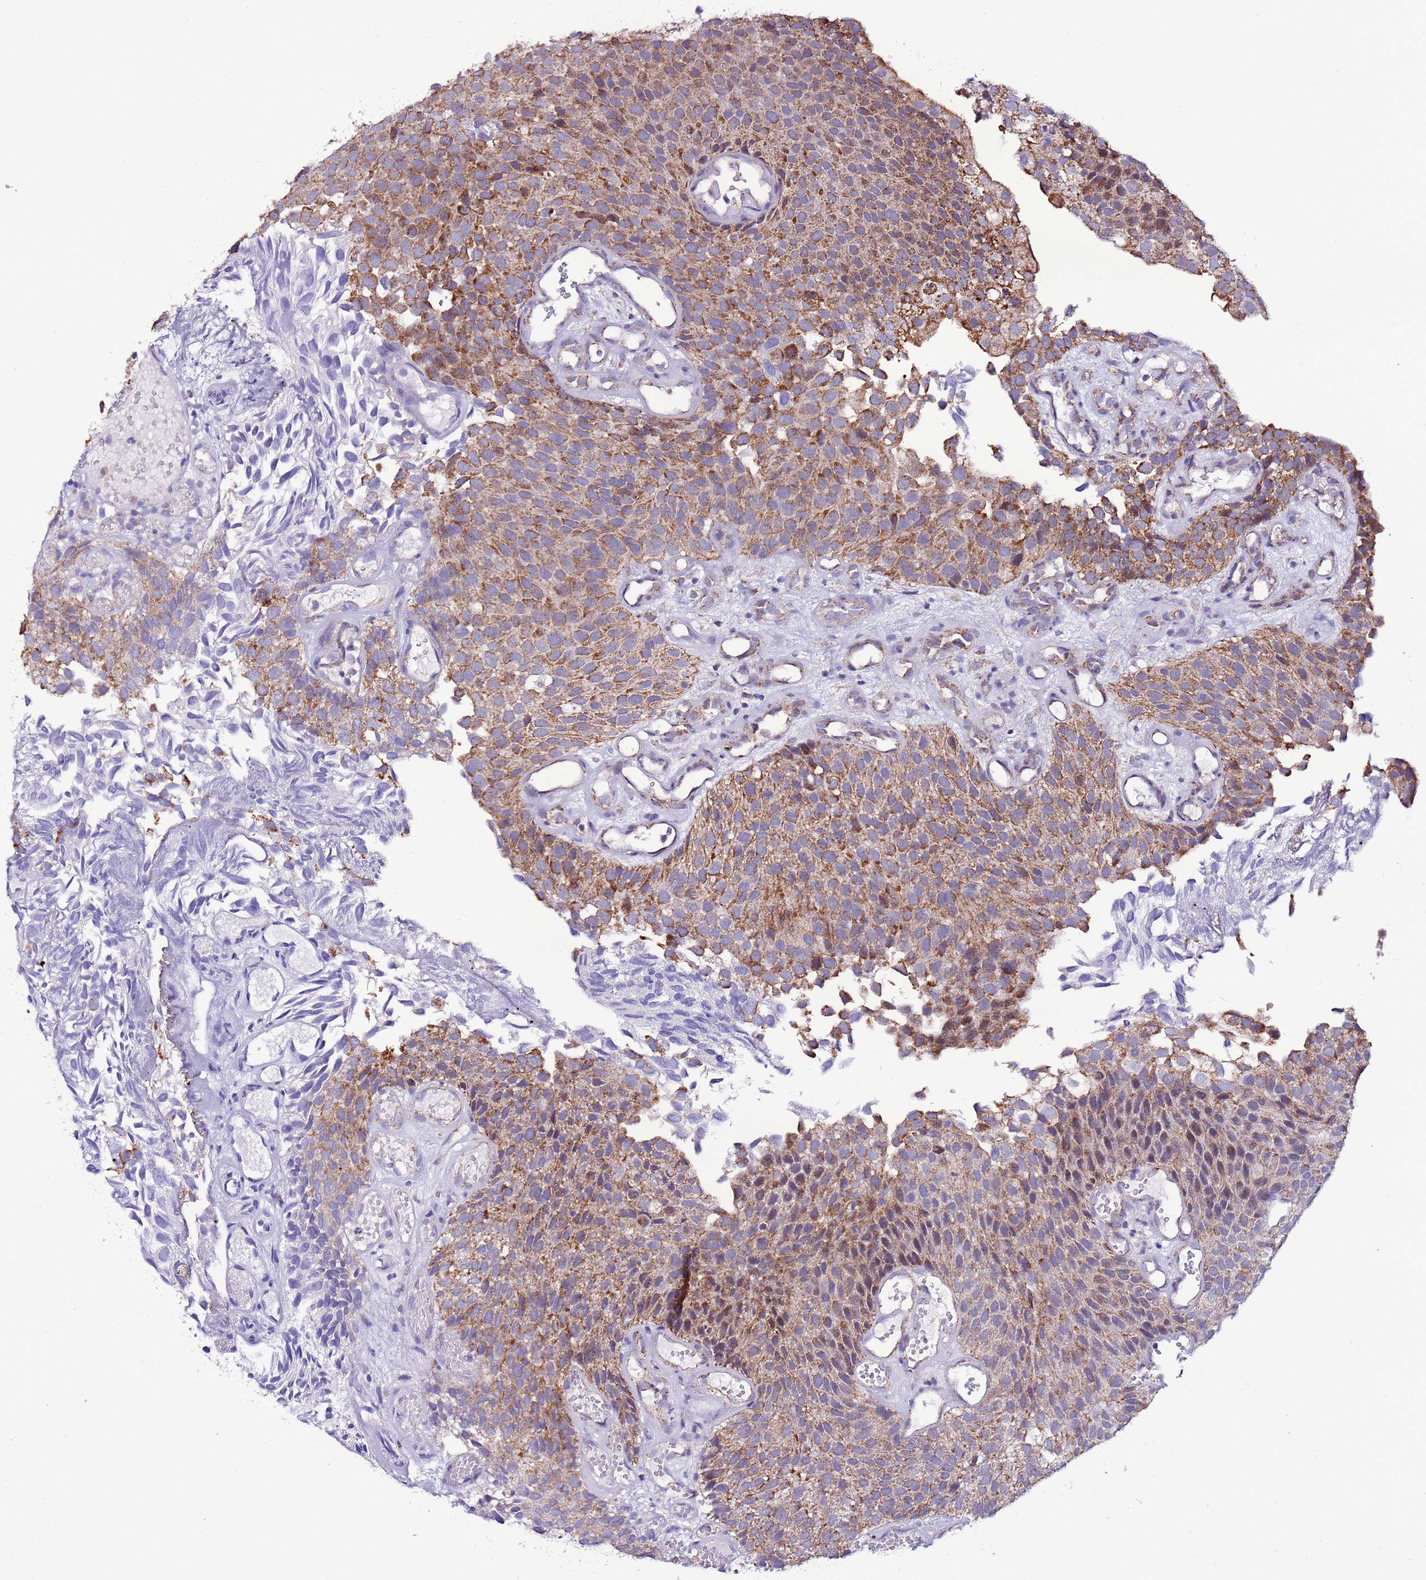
{"staining": {"intensity": "moderate", "quantity": ">75%", "location": "cytoplasmic/membranous"}, "tissue": "urothelial cancer", "cell_type": "Tumor cells", "image_type": "cancer", "snomed": [{"axis": "morphology", "description": "Urothelial carcinoma, Low grade"}, {"axis": "topography", "description": "Urinary bladder"}], "caption": "A brown stain highlights moderate cytoplasmic/membranous expression of a protein in urothelial carcinoma (low-grade) tumor cells.", "gene": "UEVLD", "patient": {"sex": "male", "age": 89}}